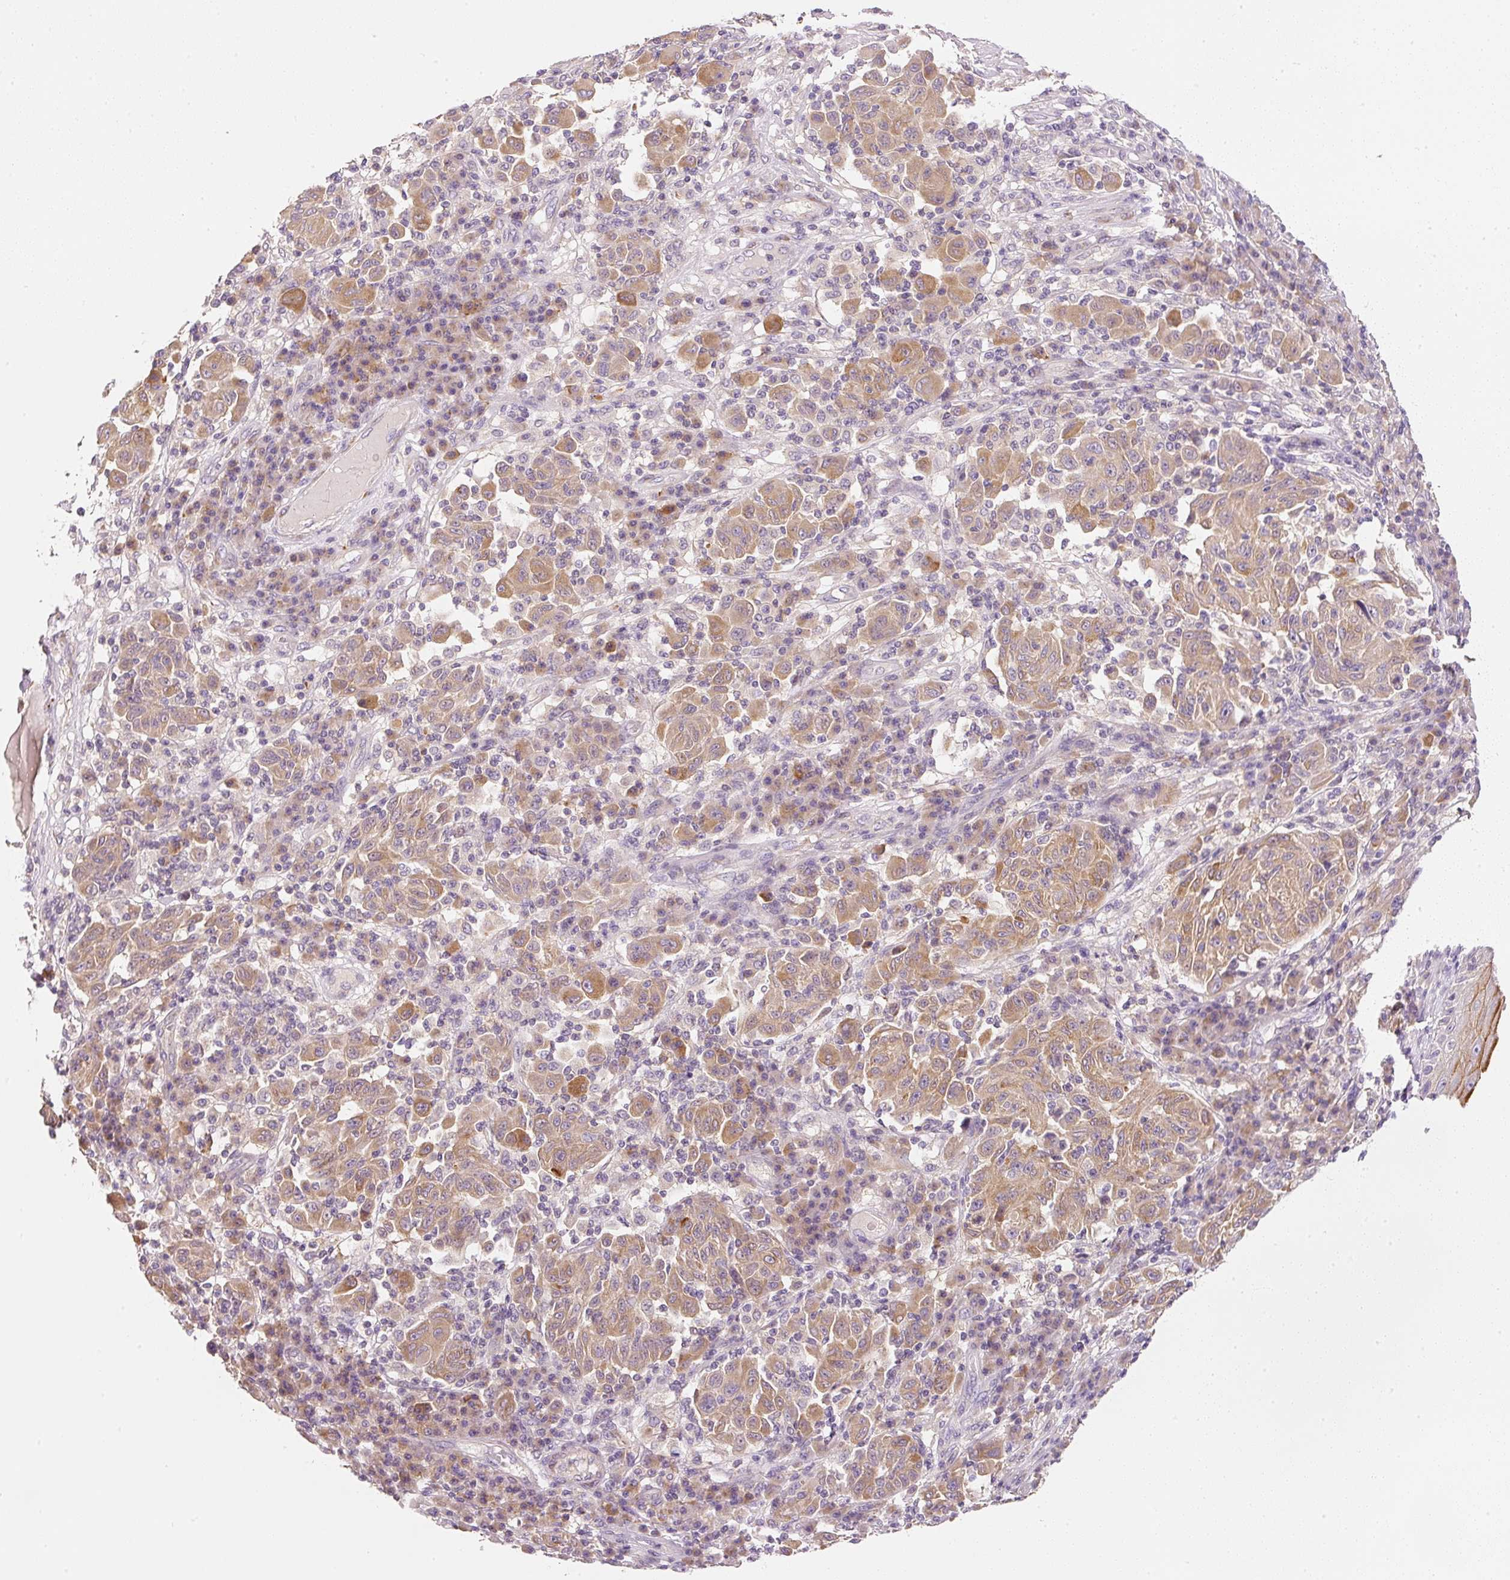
{"staining": {"intensity": "weak", "quantity": ">75%", "location": "cytoplasmic/membranous"}, "tissue": "melanoma", "cell_type": "Tumor cells", "image_type": "cancer", "snomed": [{"axis": "morphology", "description": "Malignant melanoma, NOS"}, {"axis": "topography", "description": "Skin"}], "caption": "Malignant melanoma tissue exhibits weak cytoplasmic/membranous expression in approximately >75% of tumor cells, visualized by immunohistochemistry. (brown staining indicates protein expression, while blue staining denotes nuclei).", "gene": "RNF167", "patient": {"sex": "male", "age": 53}}